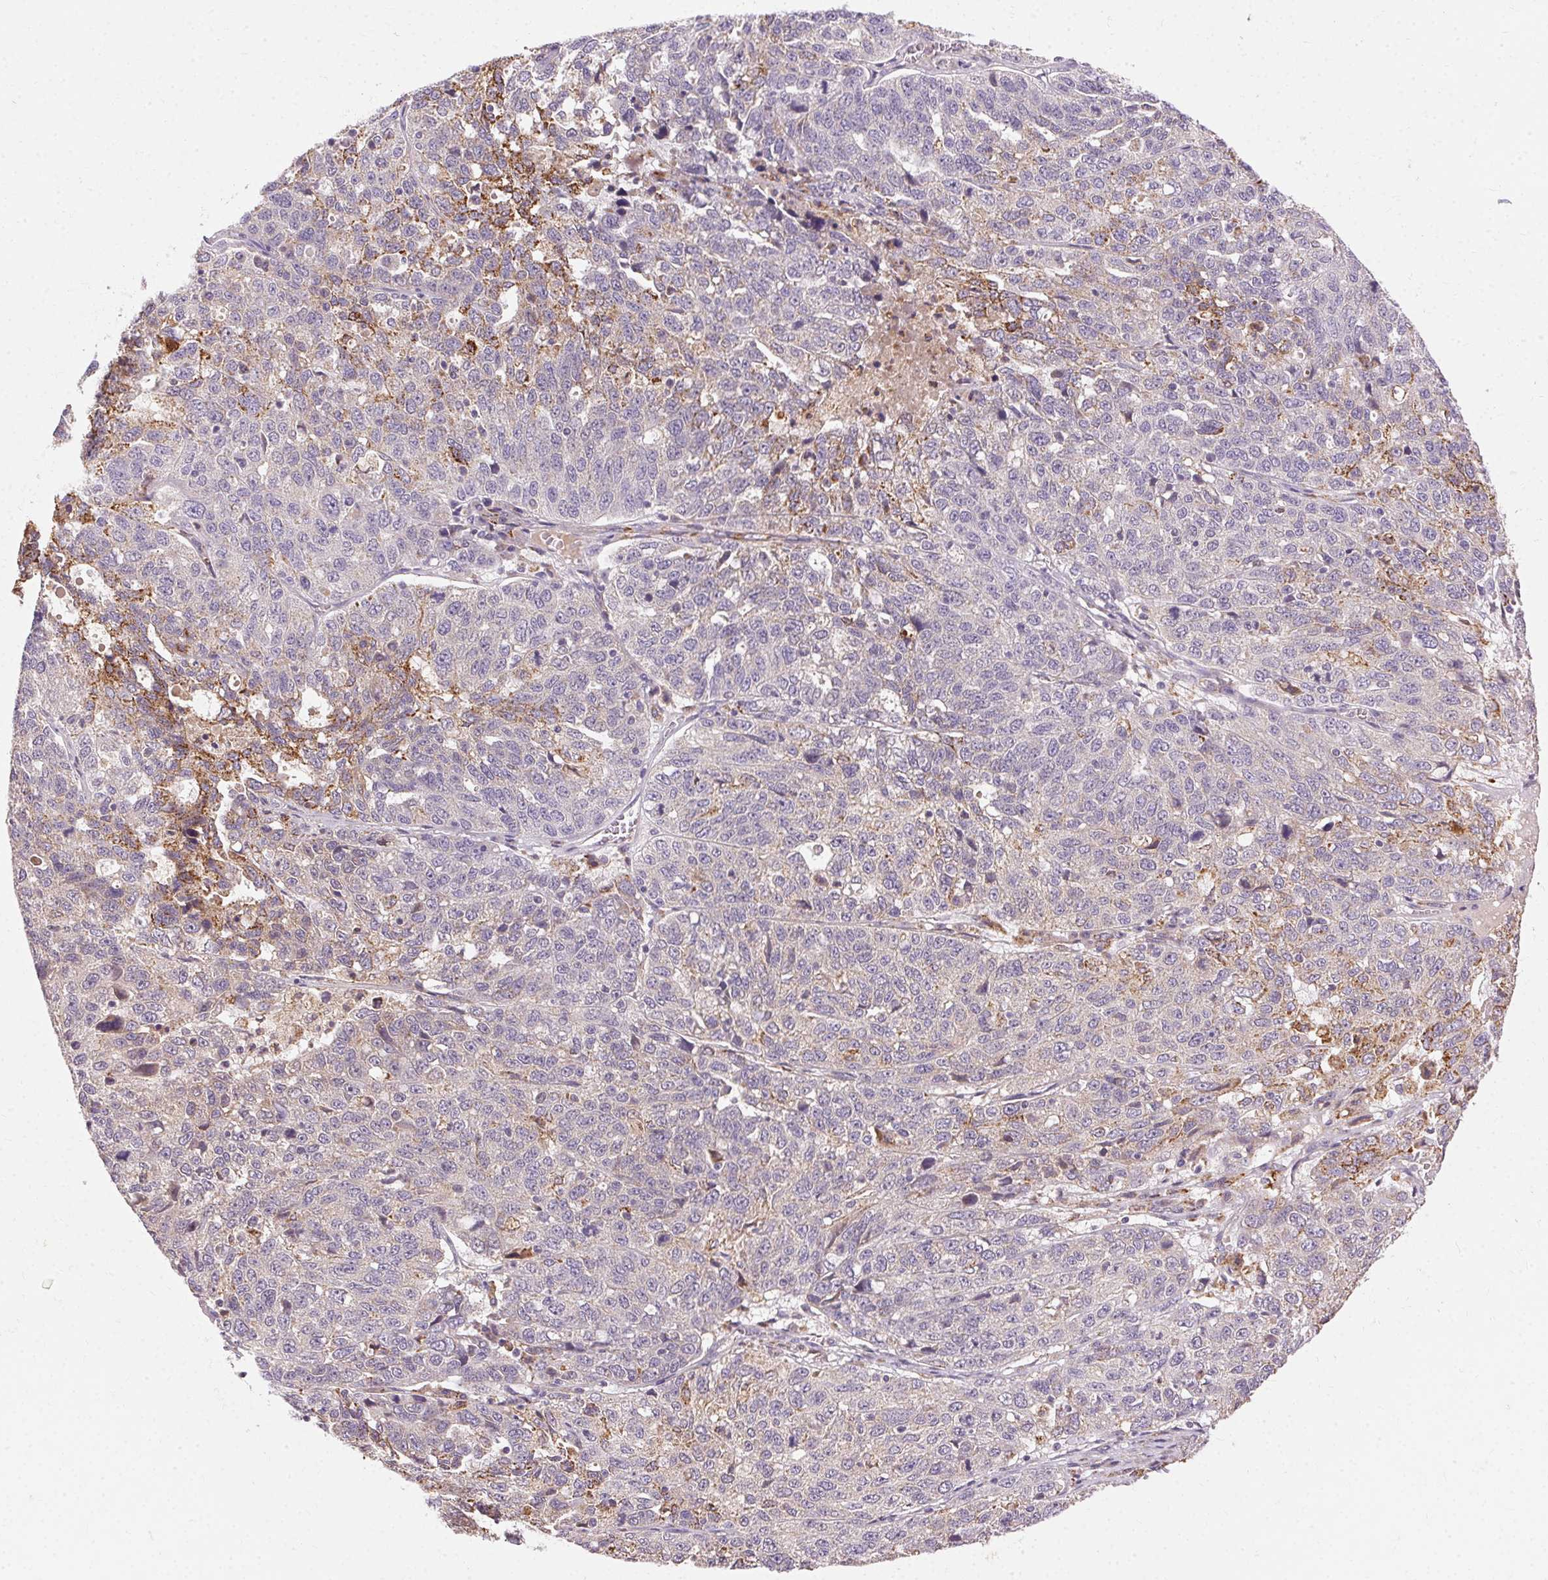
{"staining": {"intensity": "moderate", "quantity": "<25%", "location": "cytoplasmic/membranous"}, "tissue": "ovarian cancer", "cell_type": "Tumor cells", "image_type": "cancer", "snomed": [{"axis": "morphology", "description": "Cystadenocarcinoma, serous, NOS"}, {"axis": "topography", "description": "Ovary"}], "caption": "Immunohistochemical staining of ovarian cancer displays low levels of moderate cytoplasmic/membranous protein staining in about <25% of tumor cells.", "gene": "REP15", "patient": {"sex": "female", "age": 71}}